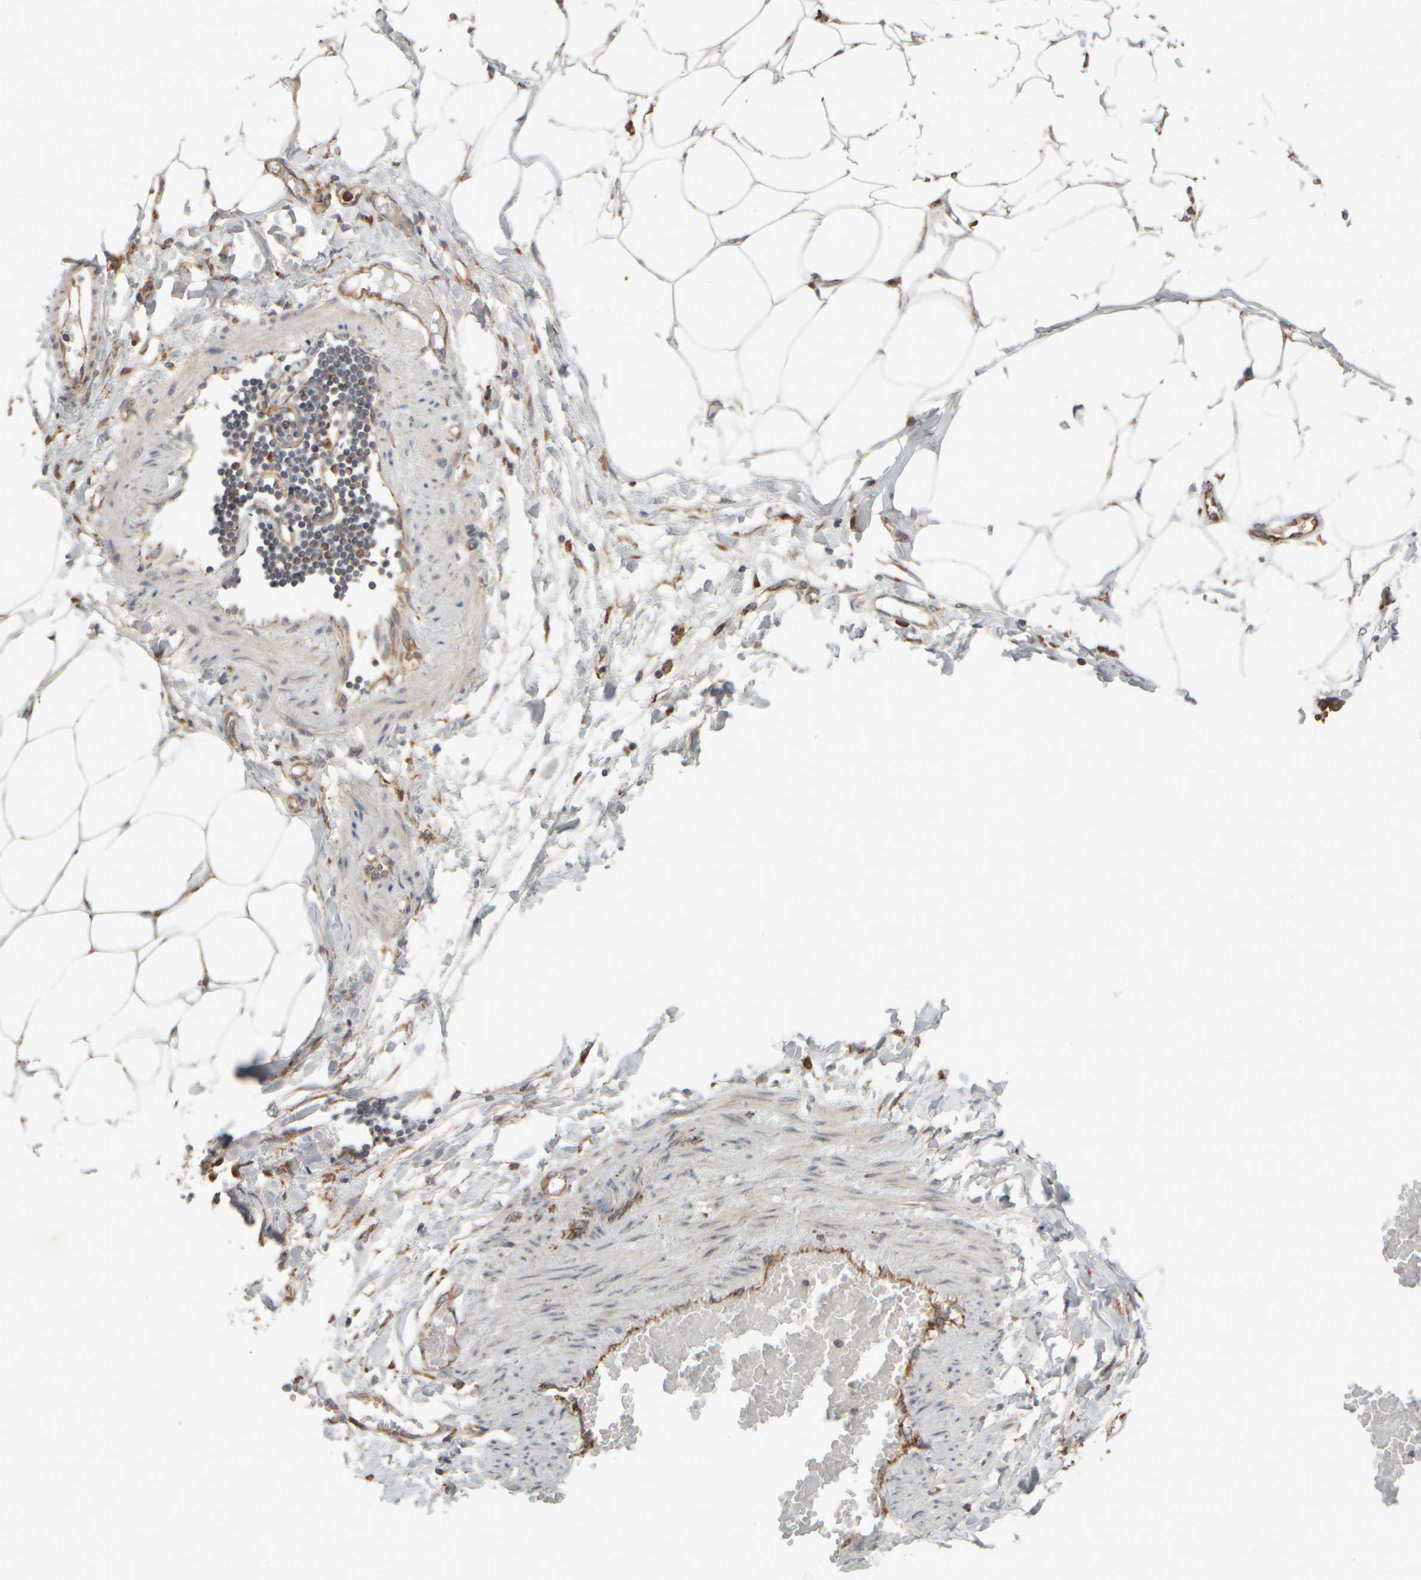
{"staining": {"intensity": "negative", "quantity": "none", "location": "none"}, "tissue": "adipose tissue", "cell_type": "Adipocytes", "image_type": "normal", "snomed": [{"axis": "morphology", "description": "Normal tissue, NOS"}, {"axis": "morphology", "description": "Adenocarcinoma, NOS"}, {"axis": "topography", "description": "Colon"}, {"axis": "topography", "description": "Peripheral nerve tissue"}], "caption": "The micrograph demonstrates no staining of adipocytes in normal adipose tissue.", "gene": "EIF2B3", "patient": {"sex": "male", "age": 14}}